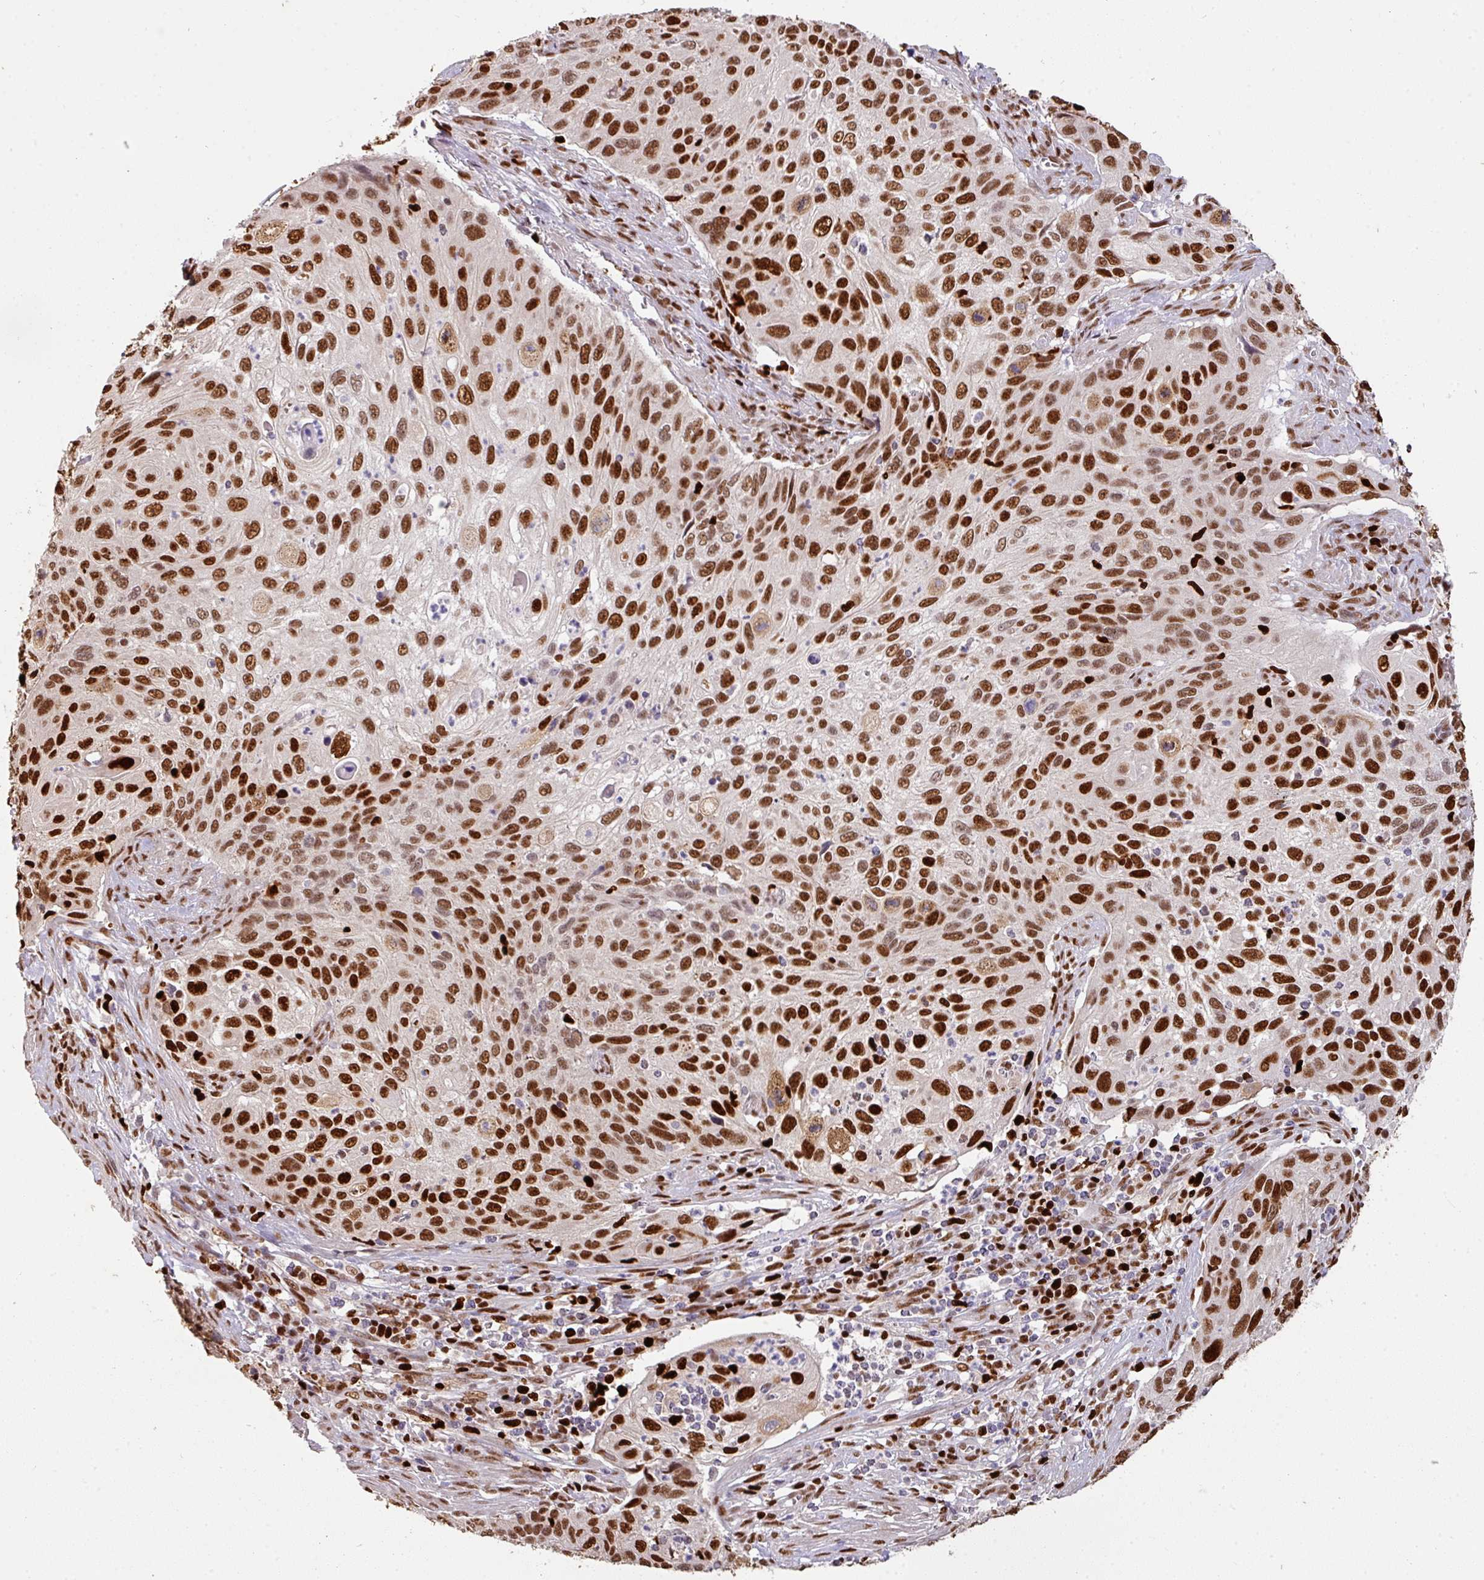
{"staining": {"intensity": "strong", "quantity": ">75%", "location": "nuclear"}, "tissue": "cervical cancer", "cell_type": "Tumor cells", "image_type": "cancer", "snomed": [{"axis": "morphology", "description": "Squamous cell carcinoma, NOS"}, {"axis": "topography", "description": "Cervix"}], "caption": "Tumor cells show high levels of strong nuclear staining in about >75% of cells in cervical cancer (squamous cell carcinoma). The staining was performed using DAB (3,3'-diaminobenzidine), with brown indicating positive protein expression. Nuclei are stained blue with hematoxylin.", "gene": "SAMHD1", "patient": {"sex": "female", "age": 70}}